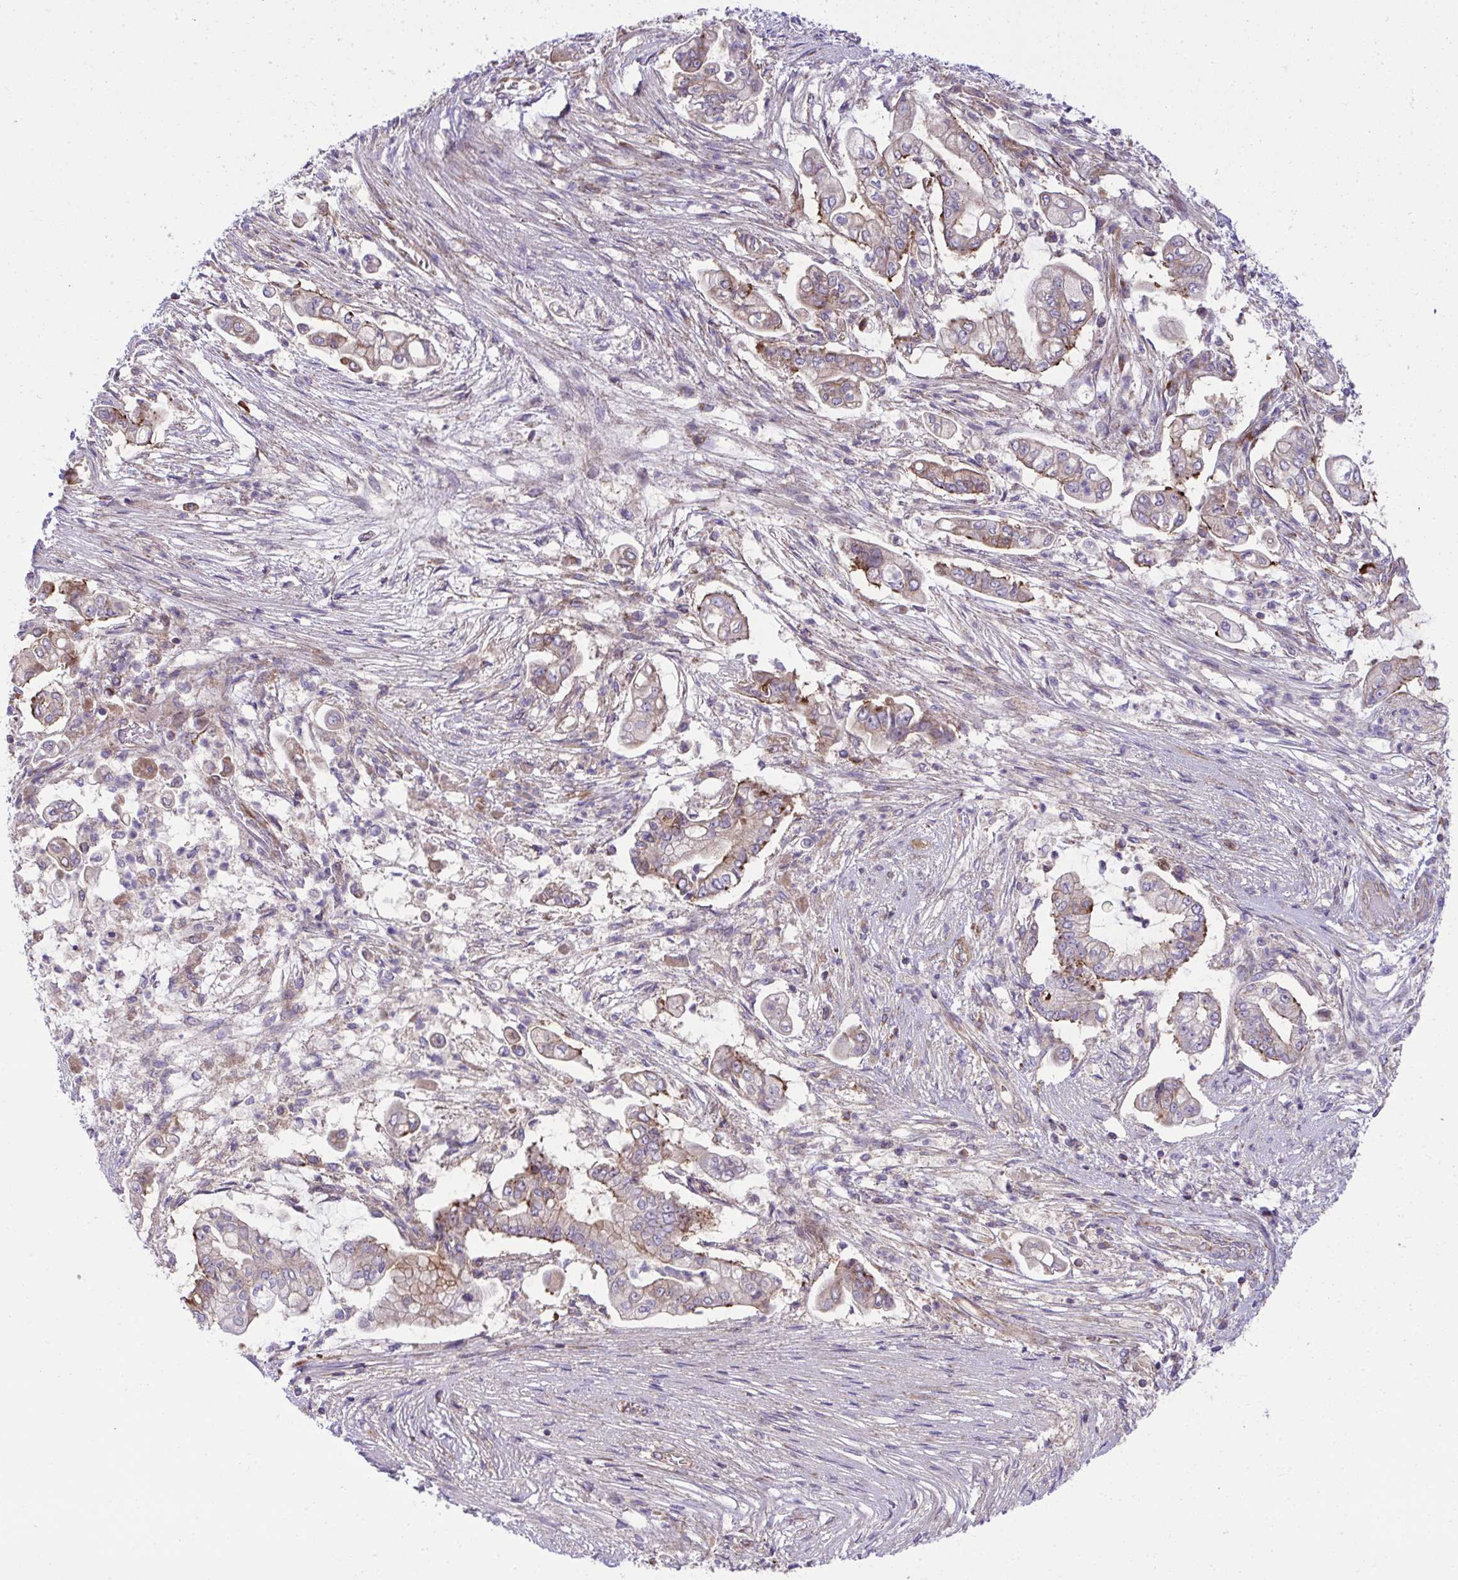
{"staining": {"intensity": "weak", "quantity": ">75%", "location": "cytoplasmic/membranous"}, "tissue": "pancreatic cancer", "cell_type": "Tumor cells", "image_type": "cancer", "snomed": [{"axis": "morphology", "description": "Adenocarcinoma, NOS"}, {"axis": "topography", "description": "Pancreas"}], "caption": "The micrograph demonstrates staining of pancreatic cancer, revealing weak cytoplasmic/membranous protein positivity (brown color) within tumor cells. Nuclei are stained in blue.", "gene": "NMNAT3", "patient": {"sex": "female", "age": 69}}